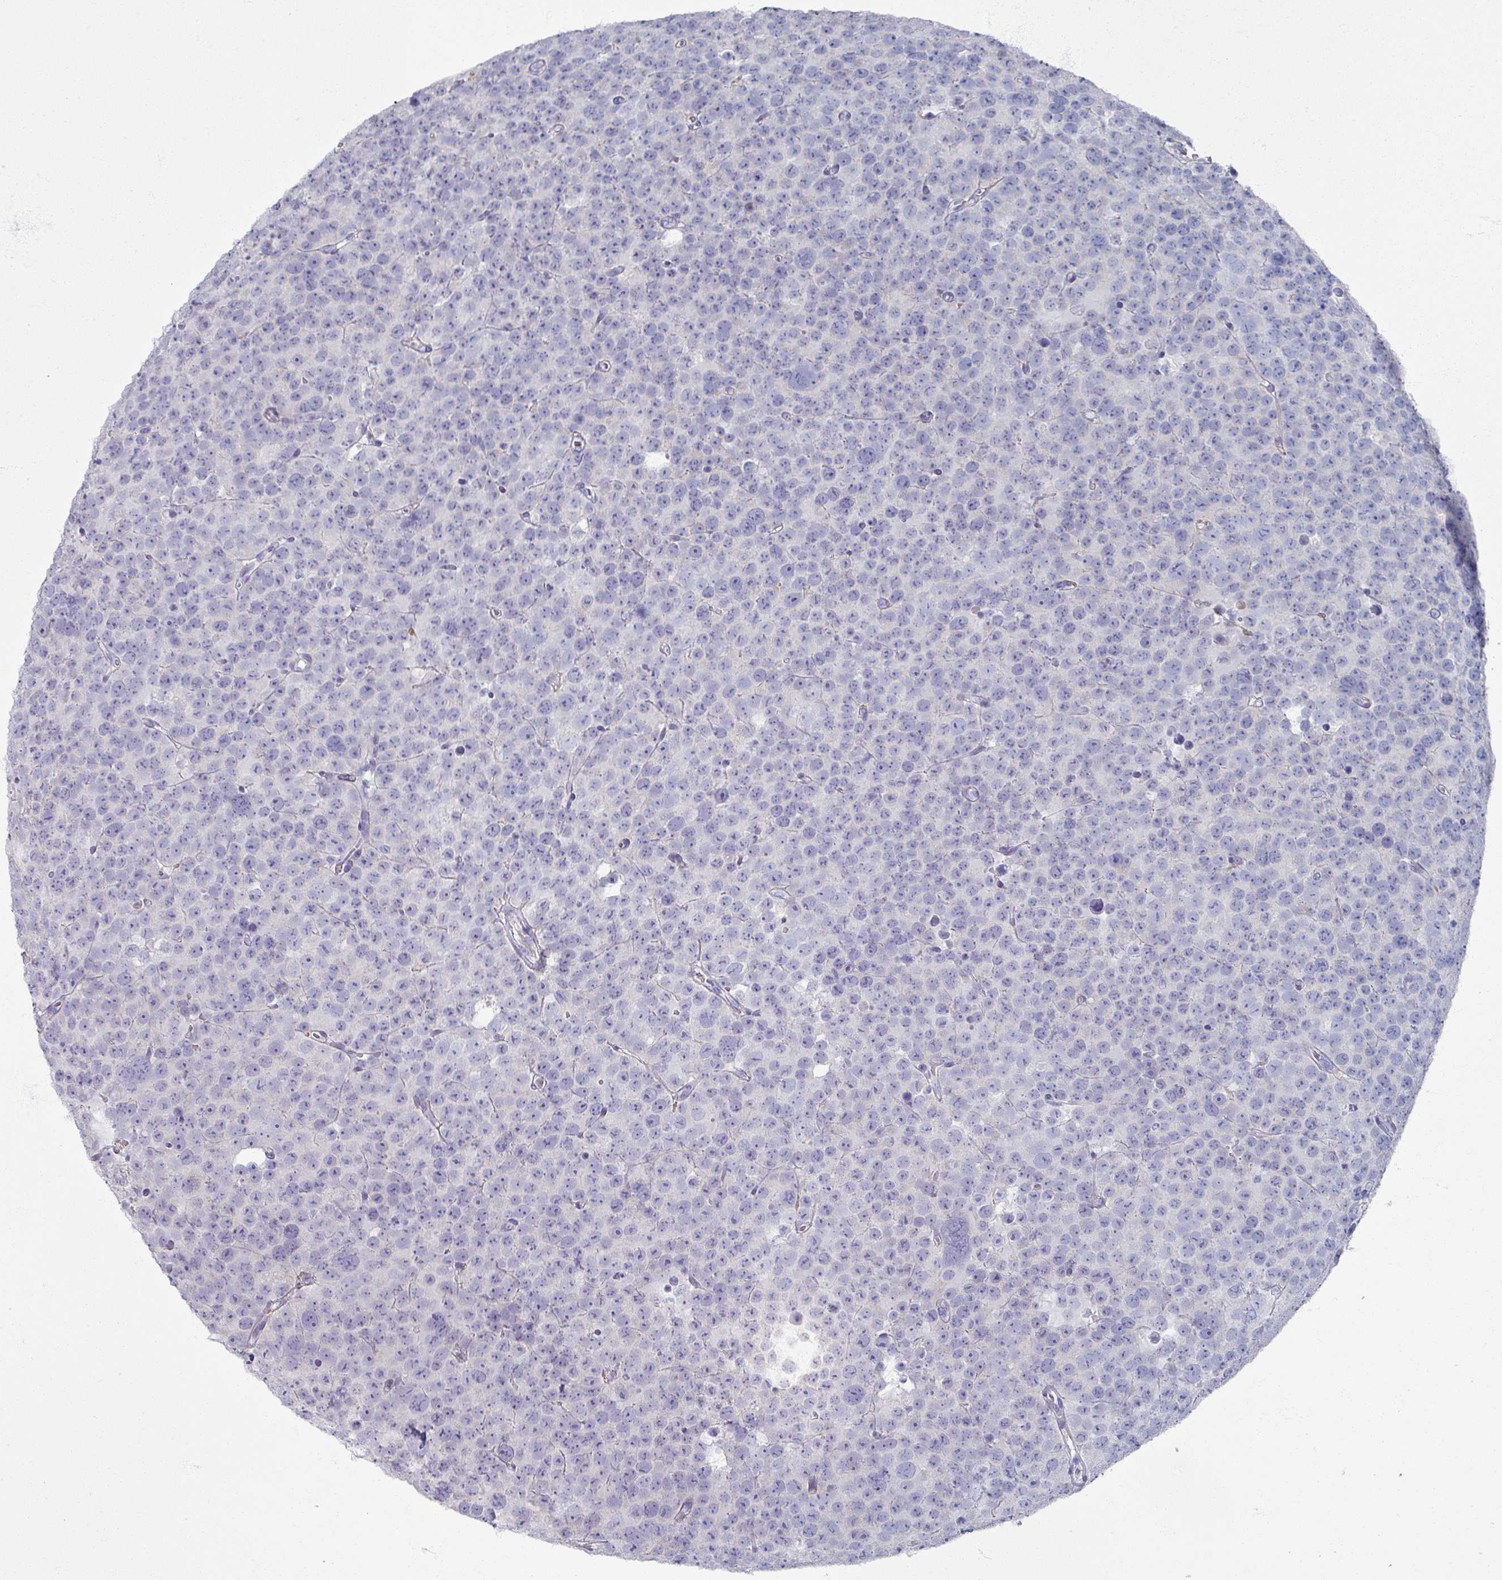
{"staining": {"intensity": "negative", "quantity": "none", "location": "none"}, "tissue": "testis cancer", "cell_type": "Tumor cells", "image_type": "cancer", "snomed": [{"axis": "morphology", "description": "Seminoma, NOS"}, {"axis": "topography", "description": "Testis"}], "caption": "Testis cancer stained for a protein using immunohistochemistry (IHC) demonstrates no positivity tumor cells.", "gene": "OMG", "patient": {"sex": "male", "age": 71}}